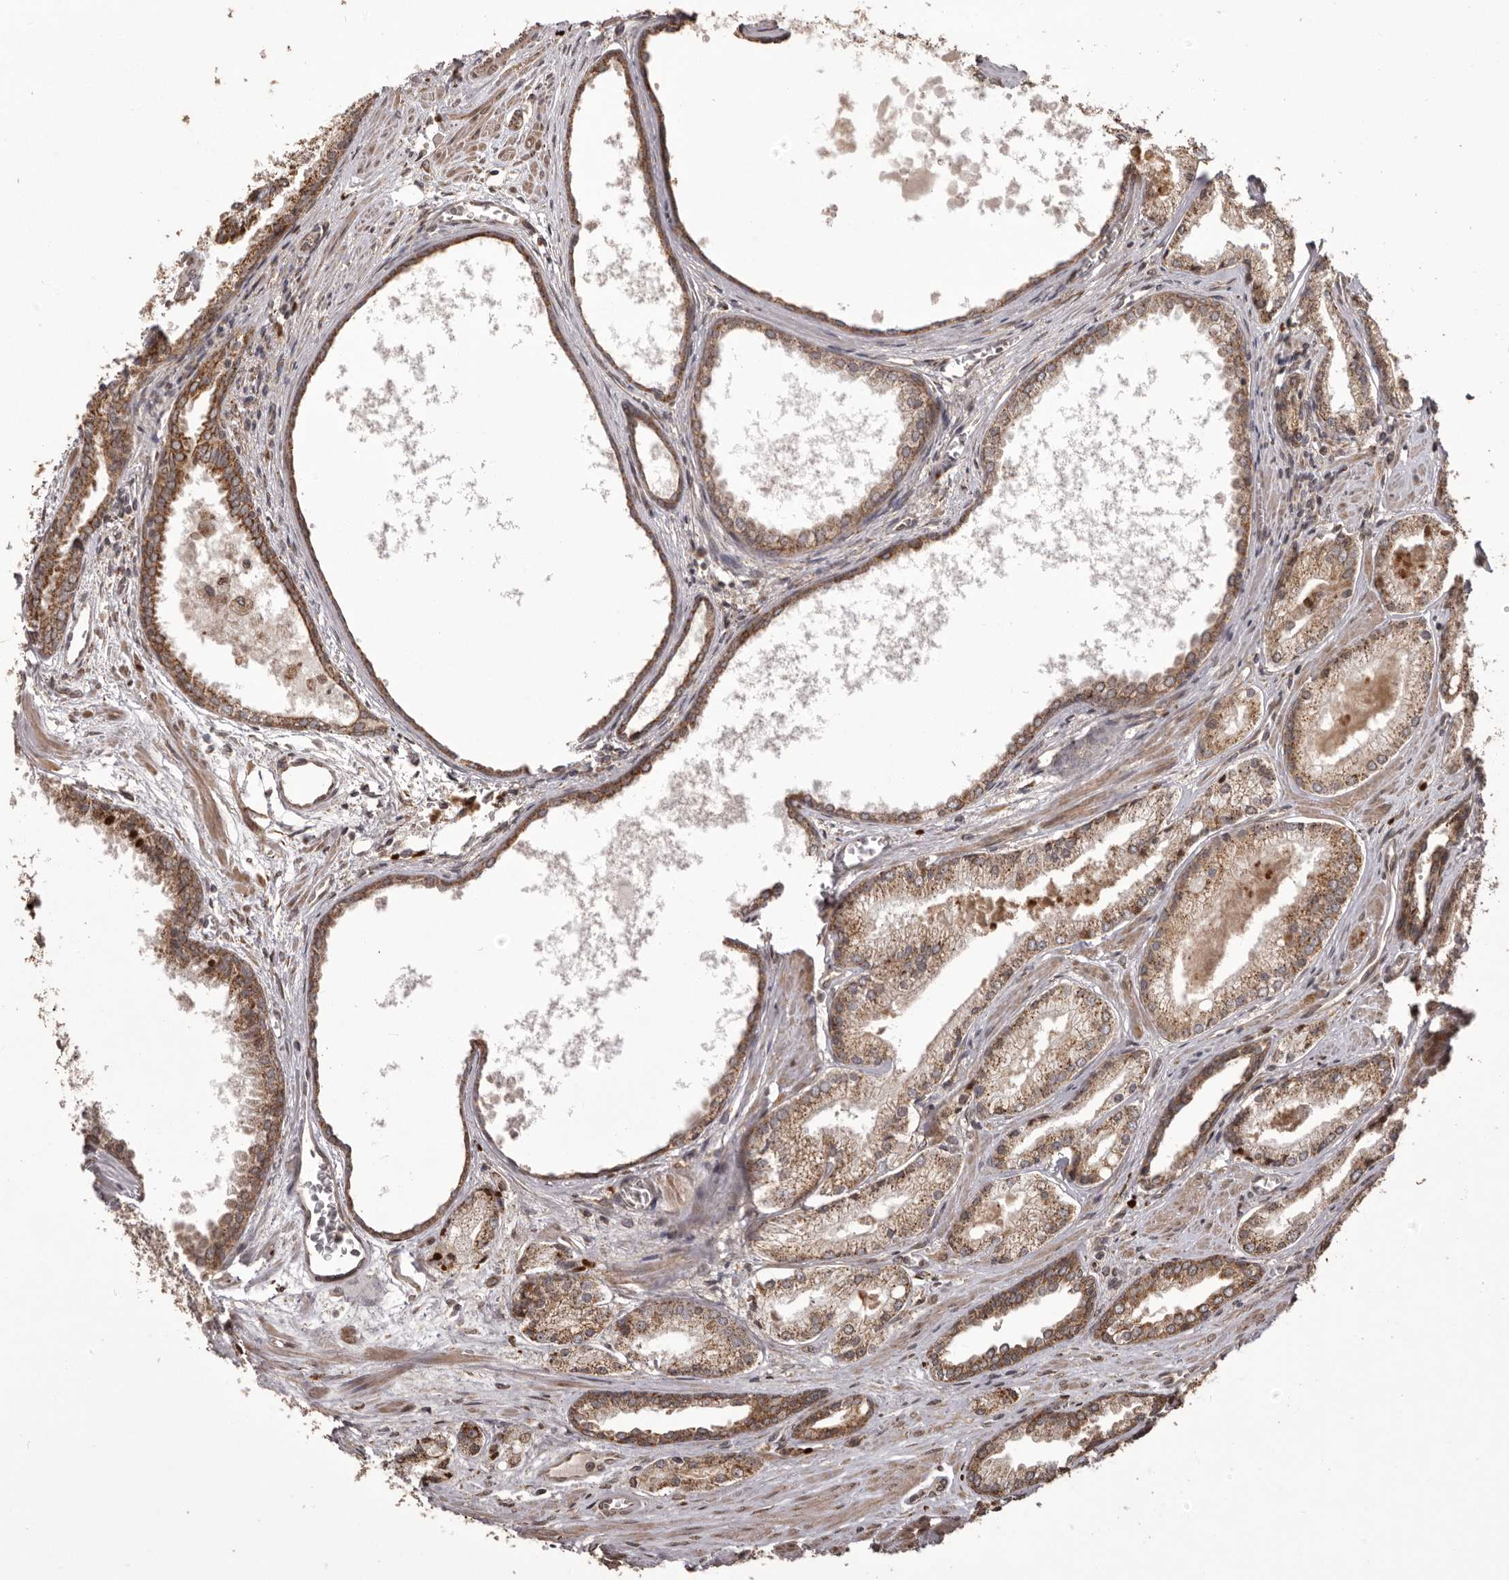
{"staining": {"intensity": "moderate", "quantity": ">75%", "location": "cytoplasmic/membranous"}, "tissue": "prostate cancer", "cell_type": "Tumor cells", "image_type": "cancer", "snomed": [{"axis": "morphology", "description": "Adenocarcinoma, Low grade"}, {"axis": "topography", "description": "Prostate"}], "caption": "High-magnification brightfield microscopy of prostate cancer stained with DAB (3,3'-diaminobenzidine) (brown) and counterstained with hematoxylin (blue). tumor cells exhibit moderate cytoplasmic/membranous expression is present in approximately>75% of cells. The protein is stained brown, and the nuclei are stained in blue (DAB IHC with brightfield microscopy, high magnification).", "gene": "CHRM2", "patient": {"sex": "male", "age": 54}}